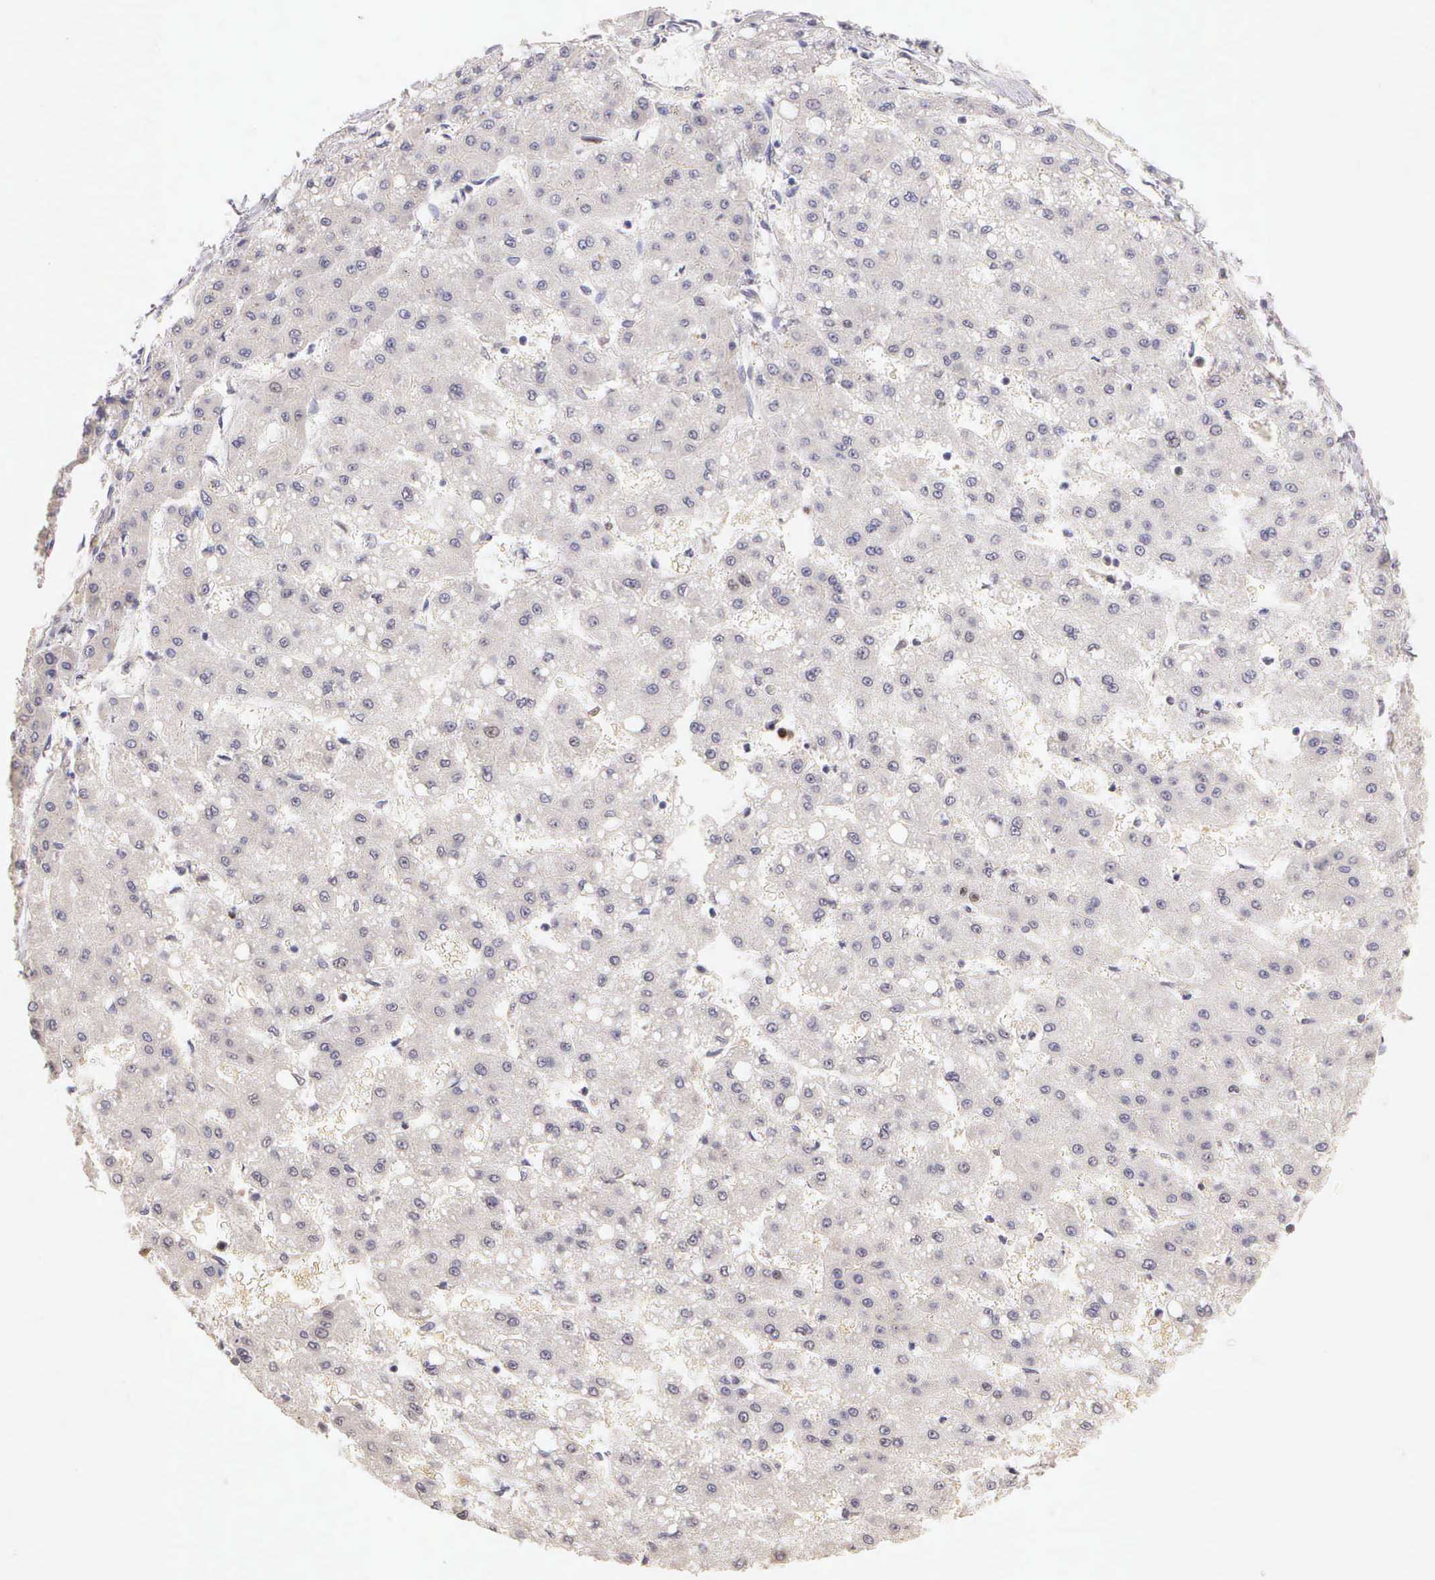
{"staining": {"intensity": "negative", "quantity": "none", "location": "none"}, "tissue": "liver cancer", "cell_type": "Tumor cells", "image_type": "cancer", "snomed": [{"axis": "morphology", "description": "Carcinoma, Hepatocellular, NOS"}, {"axis": "topography", "description": "Liver"}], "caption": "High magnification brightfield microscopy of liver cancer (hepatocellular carcinoma) stained with DAB (brown) and counterstained with hematoxylin (blue): tumor cells show no significant staining.", "gene": "MKI67", "patient": {"sex": "female", "age": 52}}